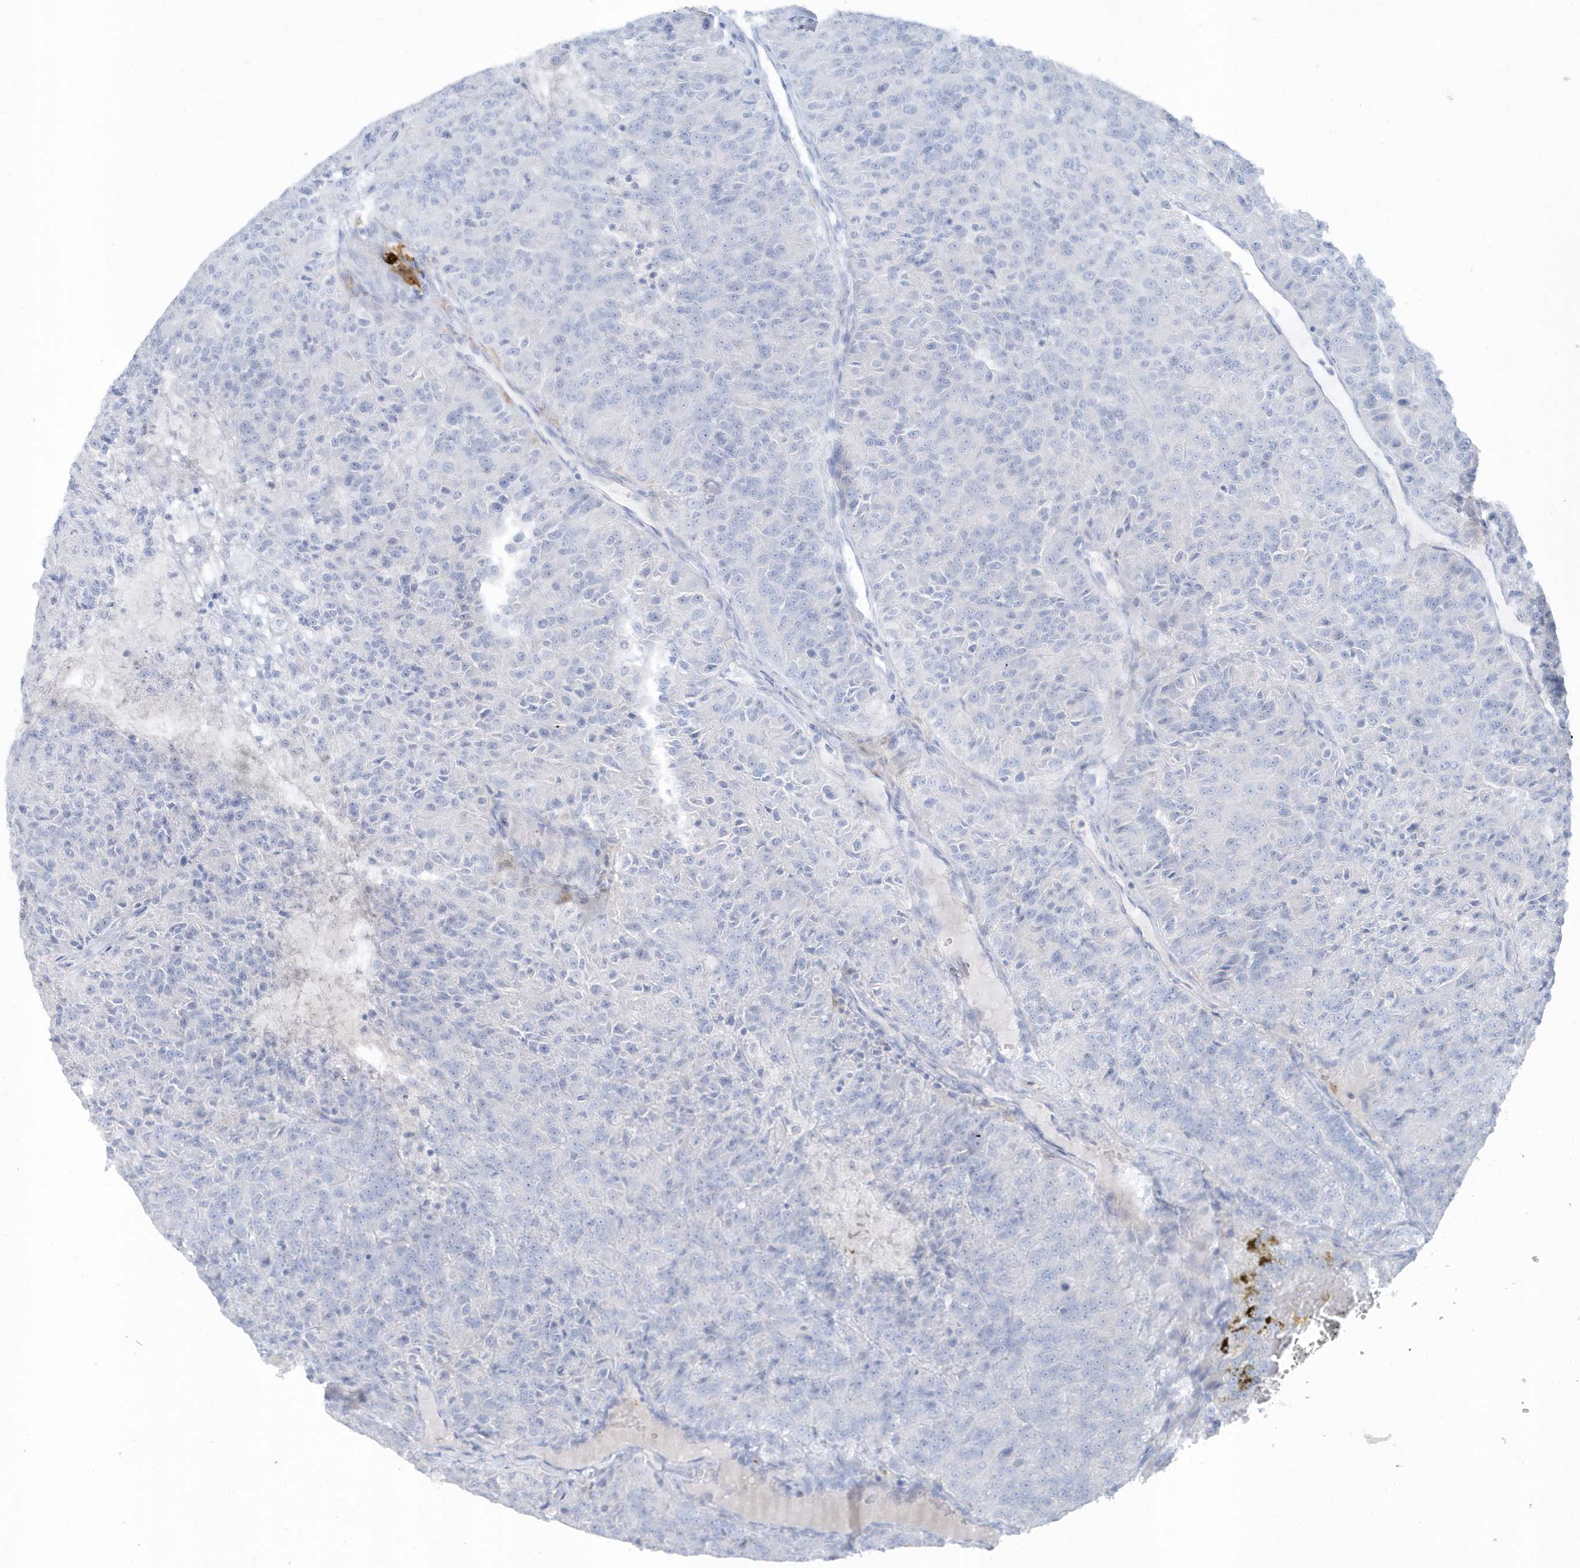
{"staining": {"intensity": "negative", "quantity": "none", "location": "none"}, "tissue": "renal cancer", "cell_type": "Tumor cells", "image_type": "cancer", "snomed": [{"axis": "morphology", "description": "Adenocarcinoma, NOS"}, {"axis": "topography", "description": "Kidney"}], "caption": "This is an immunohistochemistry (IHC) micrograph of renal cancer (adenocarcinoma). There is no staining in tumor cells.", "gene": "FAM98A", "patient": {"sex": "female", "age": 63}}